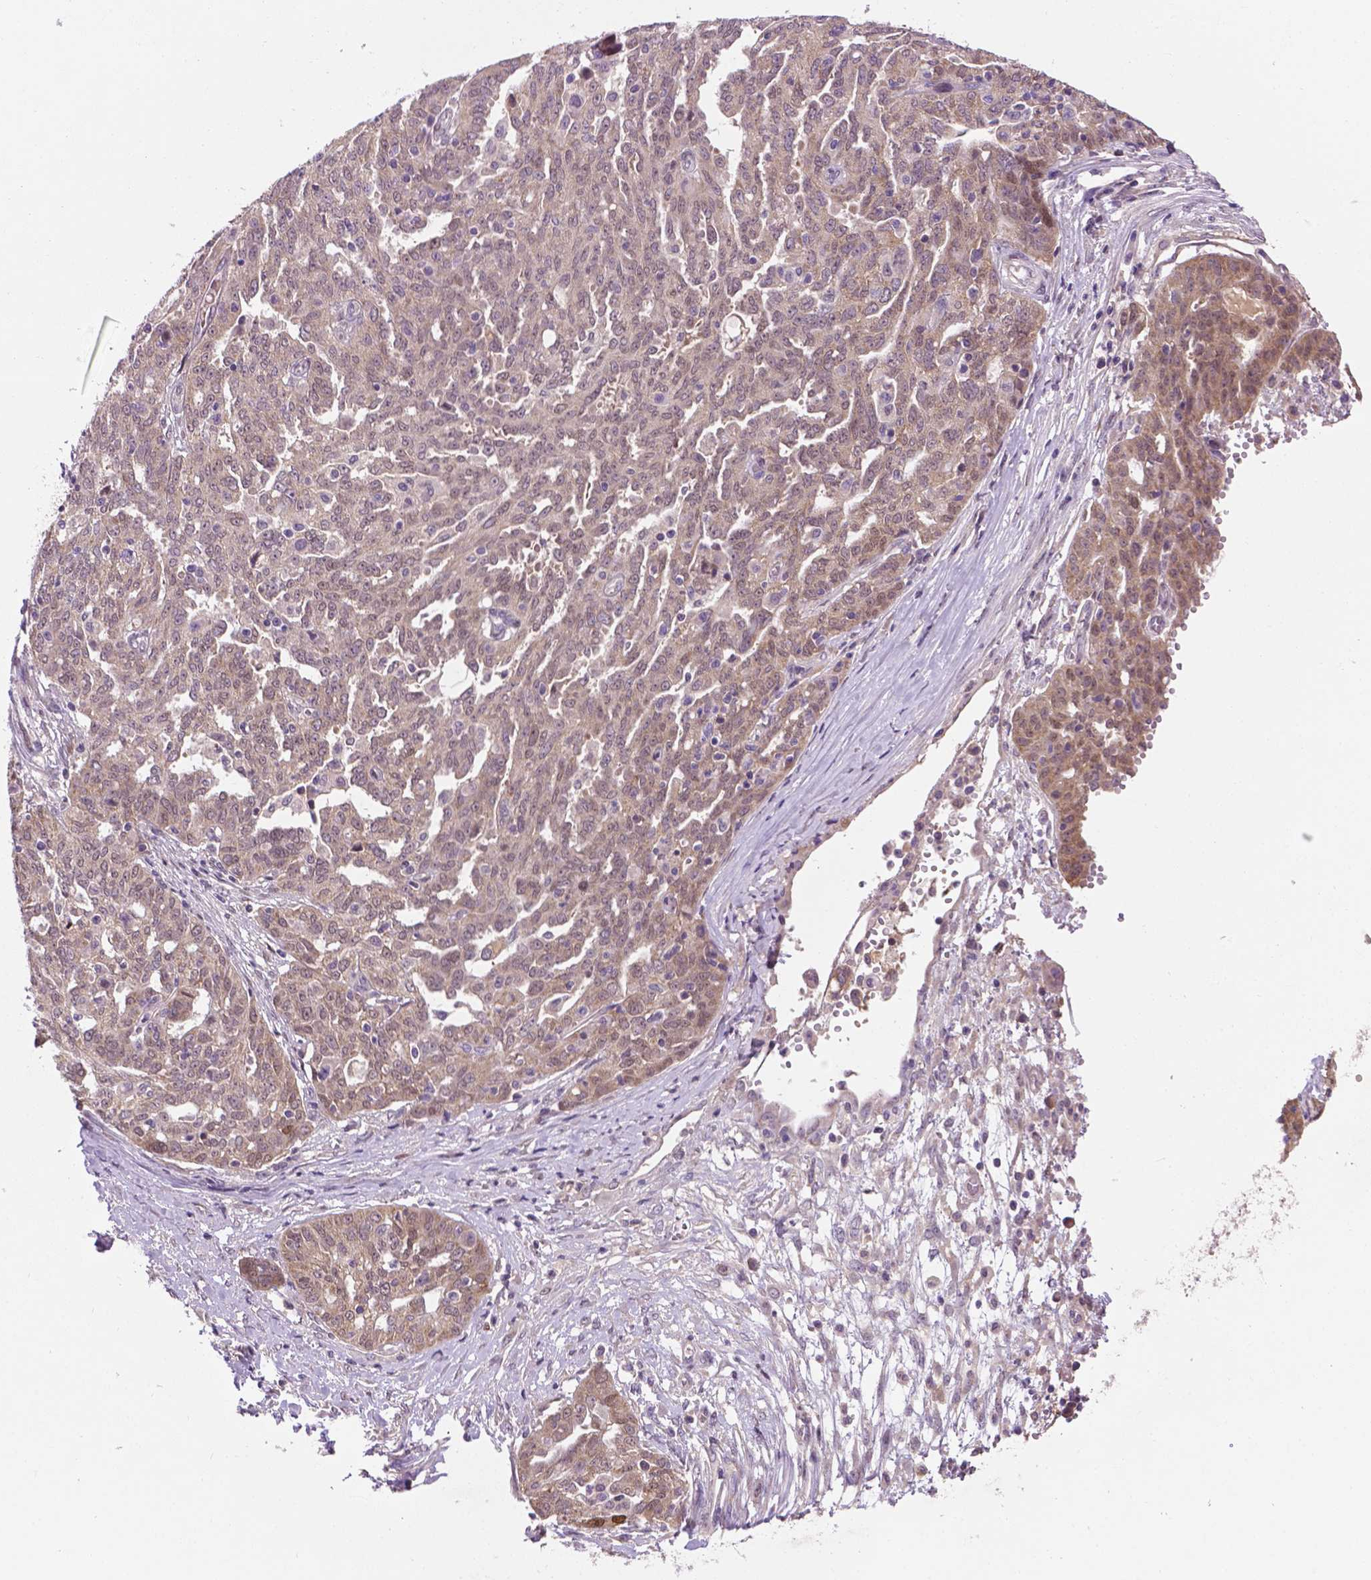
{"staining": {"intensity": "weak", "quantity": "25%-75%", "location": "cytoplasmic/membranous"}, "tissue": "ovarian cancer", "cell_type": "Tumor cells", "image_type": "cancer", "snomed": [{"axis": "morphology", "description": "Cystadenocarcinoma, serous, NOS"}, {"axis": "topography", "description": "Ovary"}], "caption": "A low amount of weak cytoplasmic/membranous expression is identified in about 25%-75% of tumor cells in ovarian serous cystadenocarcinoma tissue.", "gene": "IRF6", "patient": {"sex": "female", "age": 67}}